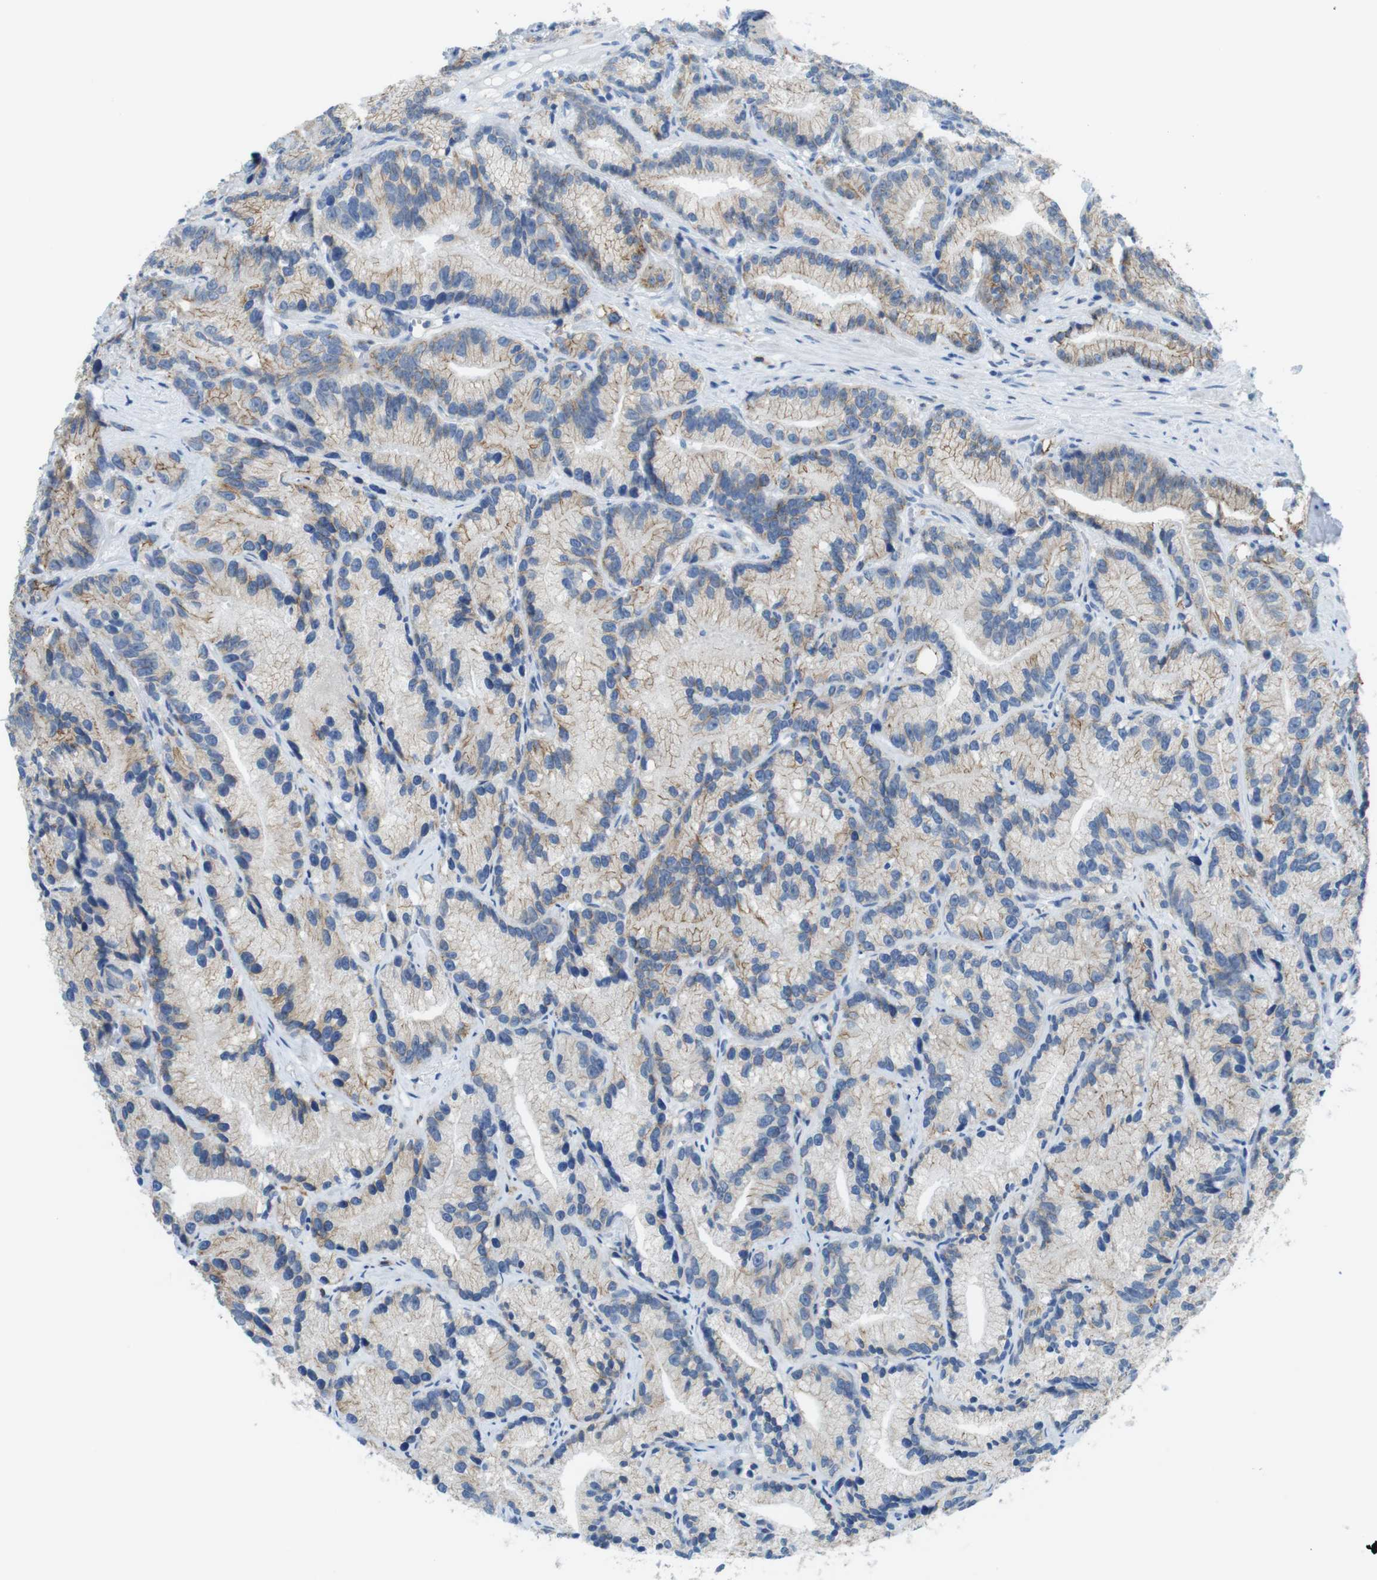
{"staining": {"intensity": "moderate", "quantity": "25%-75%", "location": "cytoplasmic/membranous"}, "tissue": "prostate cancer", "cell_type": "Tumor cells", "image_type": "cancer", "snomed": [{"axis": "morphology", "description": "Adenocarcinoma, Low grade"}, {"axis": "topography", "description": "Prostate"}], "caption": "Immunohistochemical staining of human prostate adenocarcinoma (low-grade) displays medium levels of moderate cytoplasmic/membranous protein expression in approximately 25%-75% of tumor cells. (DAB IHC with brightfield microscopy, high magnification).", "gene": "CLMN", "patient": {"sex": "male", "age": 89}}